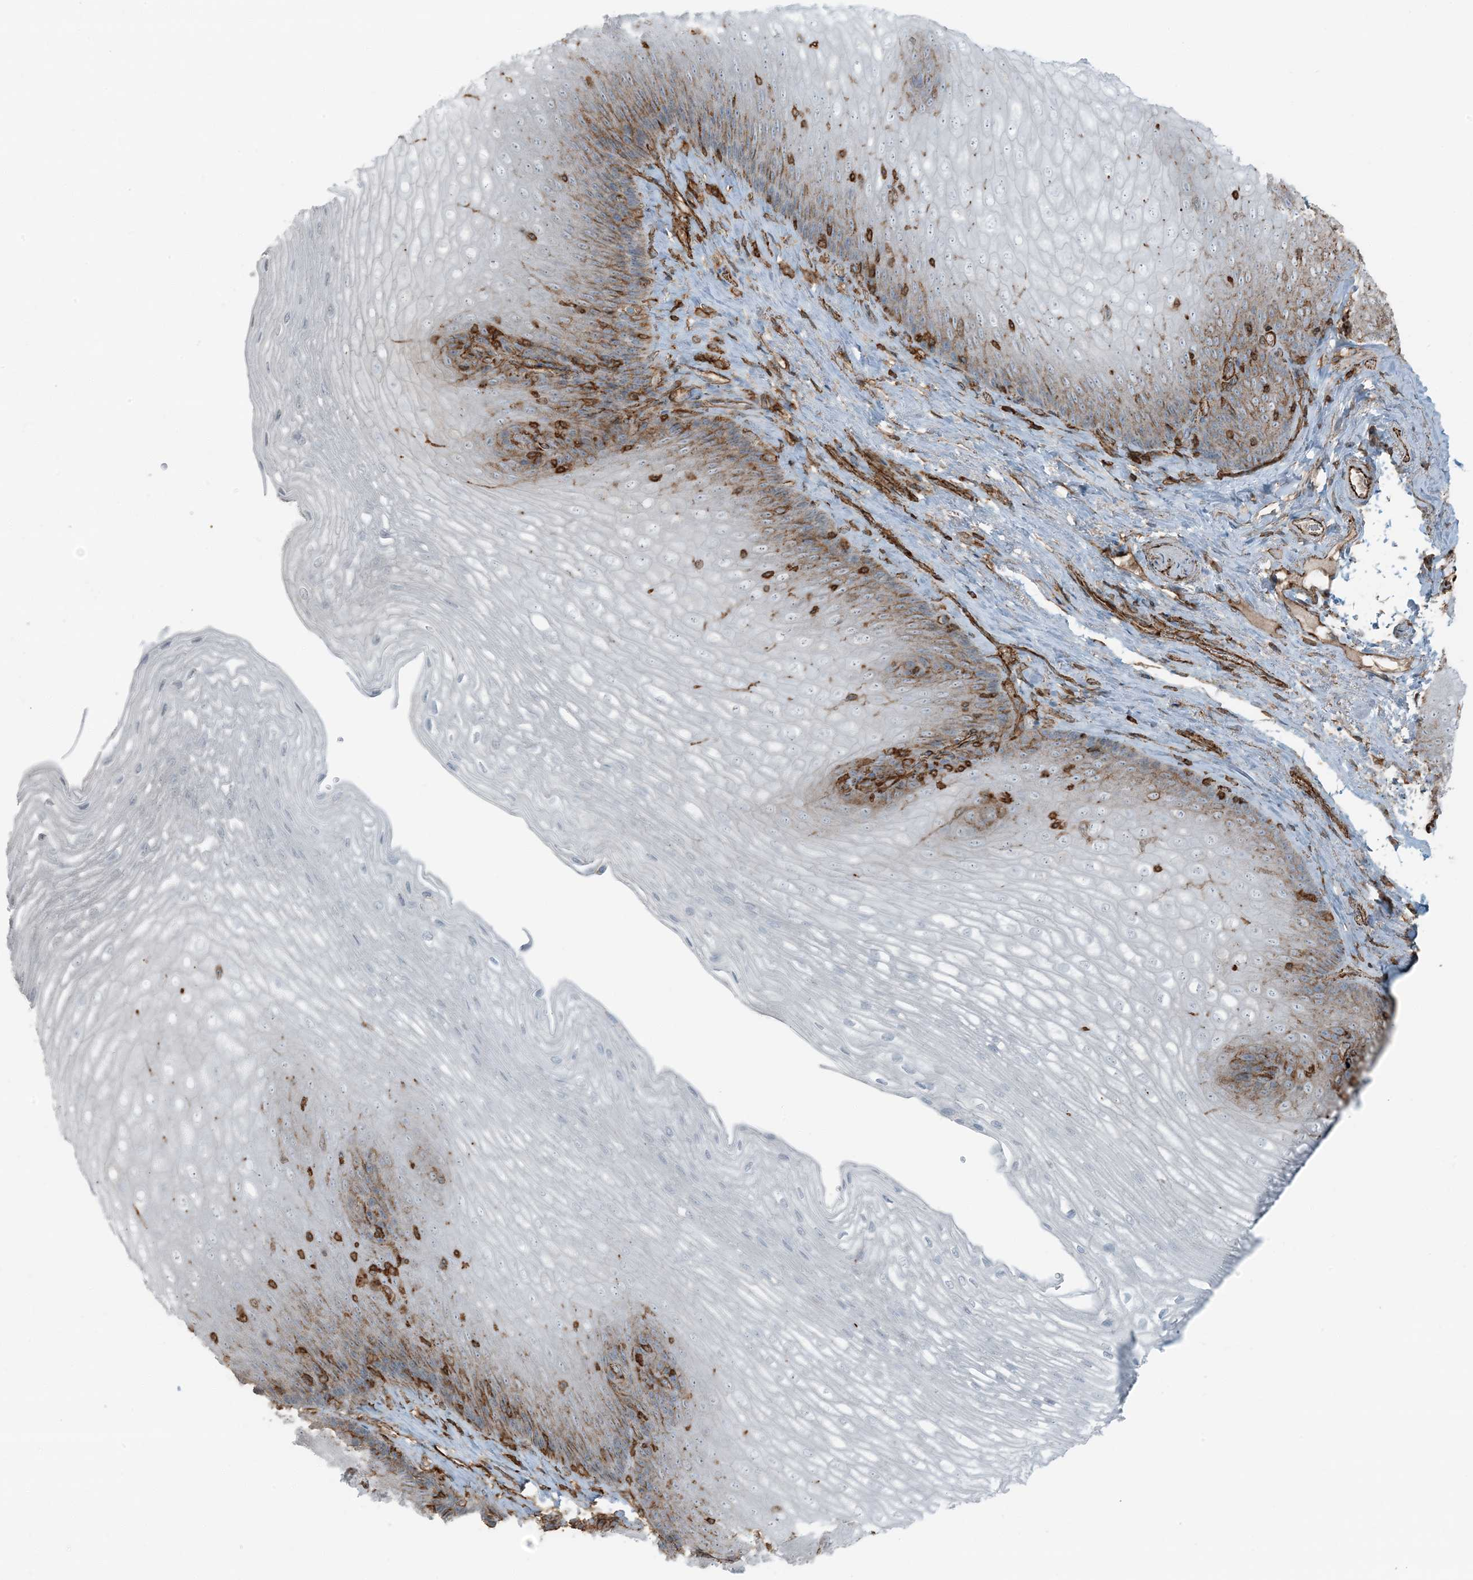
{"staining": {"intensity": "moderate", "quantity": "<25%", "location": "cytoplasmic/membranous"}, "tissue": "esophagus", "cell_type": "Squamous epithelial cells", "image_type": "normal", "snomed": [{"axis": "morphology", "description": "Normal tissue, NOS"}, {"axis": "topography", "description": "Esophagus"}], "caption": "Approximately <25% of squamous epithelial cells in normal human esophagus reveal moderate cytoplasmic/membranous protein positivity as visualized by brown immunohistochemical staining.", "gene": "APOBEC3C", "patient": {"sex": "female", "age": 66}}